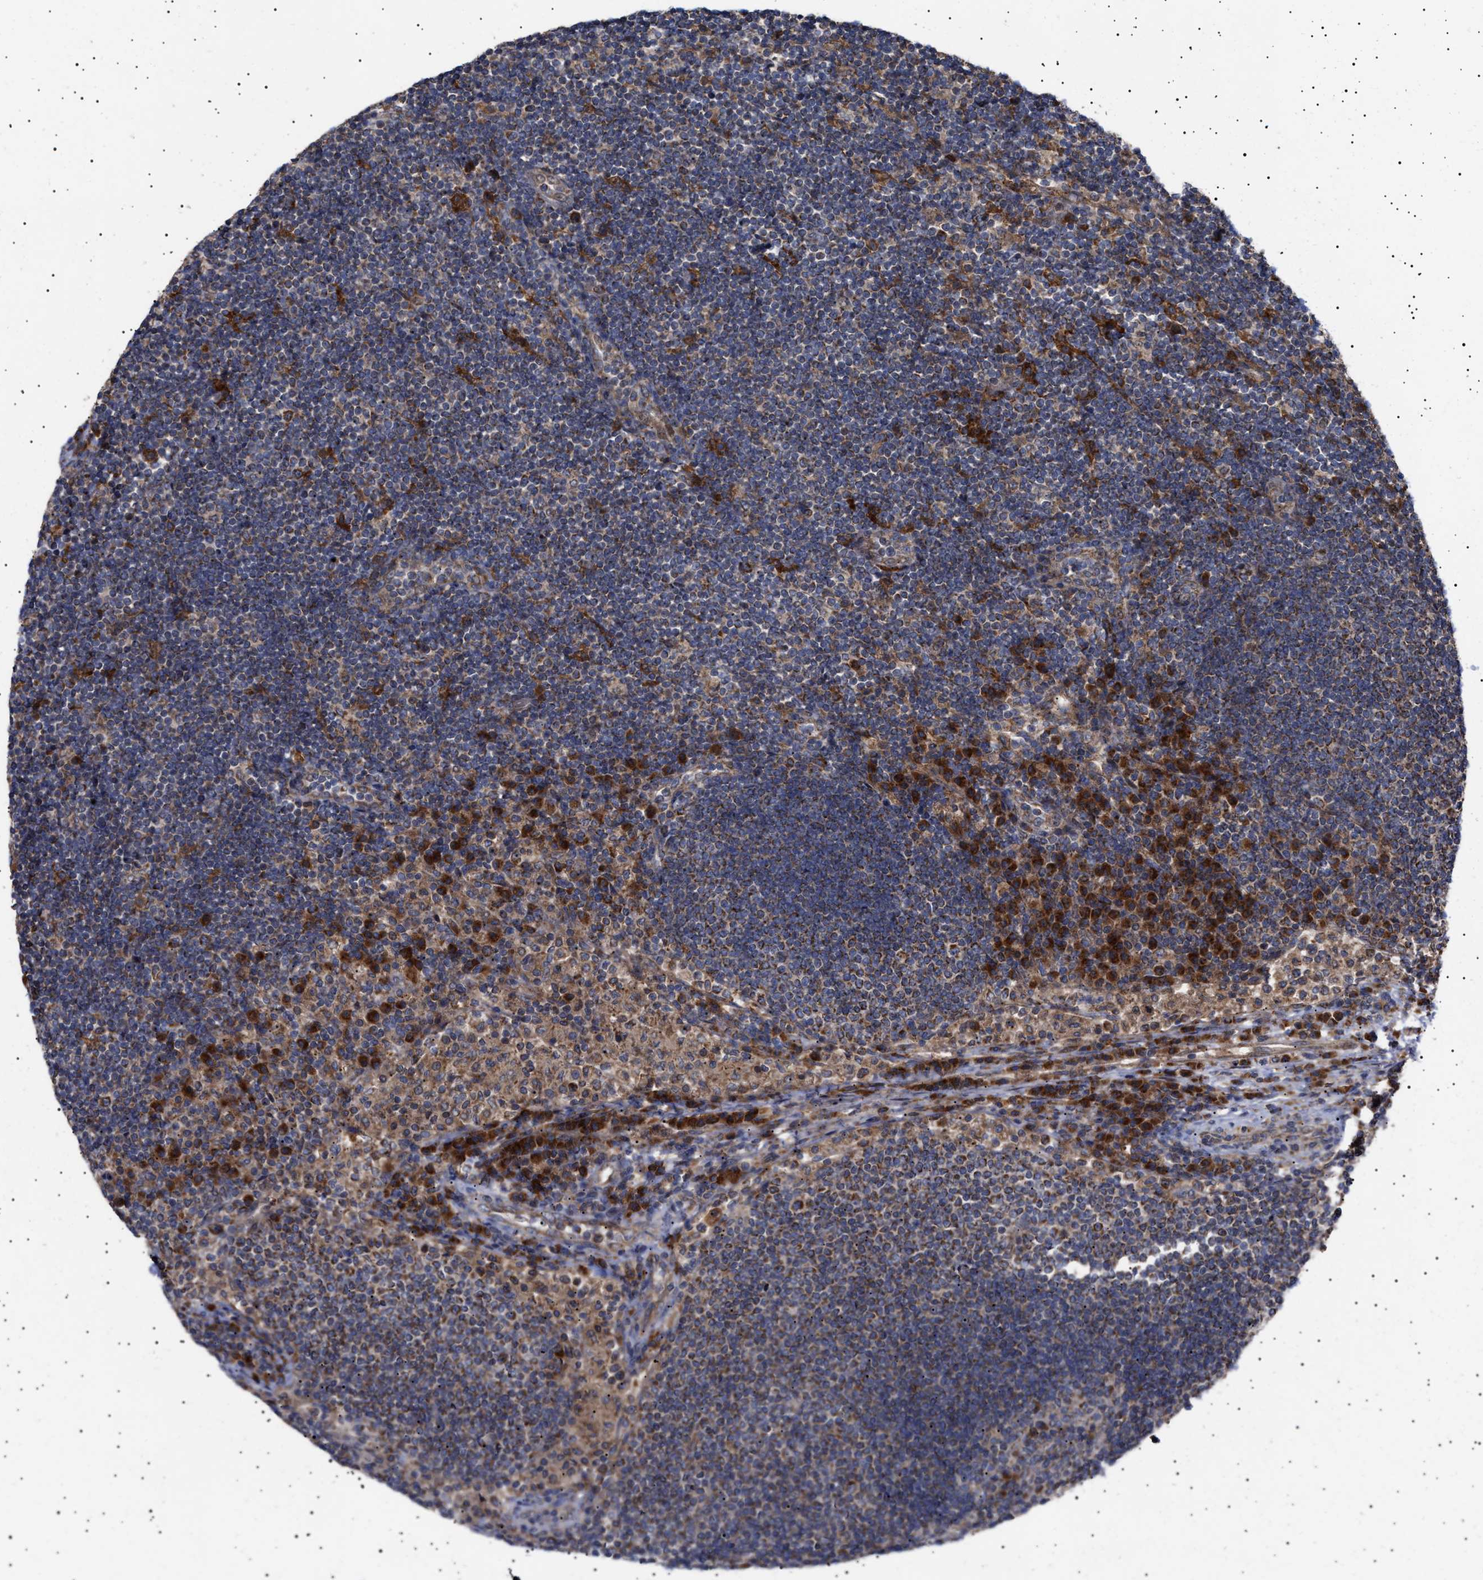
{"staining": {"intensity": "moderate", "quantity": "25%-75%", "location": "cytoplasmic/membranous"}, "tissue": "lymph node", "cell_type": "Germinal center cells", "image_type": "normal", "snomed": [{"axis": "morphology", "description": "Normal tissue, NOS"}, {"axis": "topography", "description": "Lymph node"}], "caption": "A brown stain shows moderate cytoplasmic/membranous positivity of a protein in germinal center cells of benign lymph node.", "gene": "MRPL10", "patient": {"sex": "female", "age": 53}}